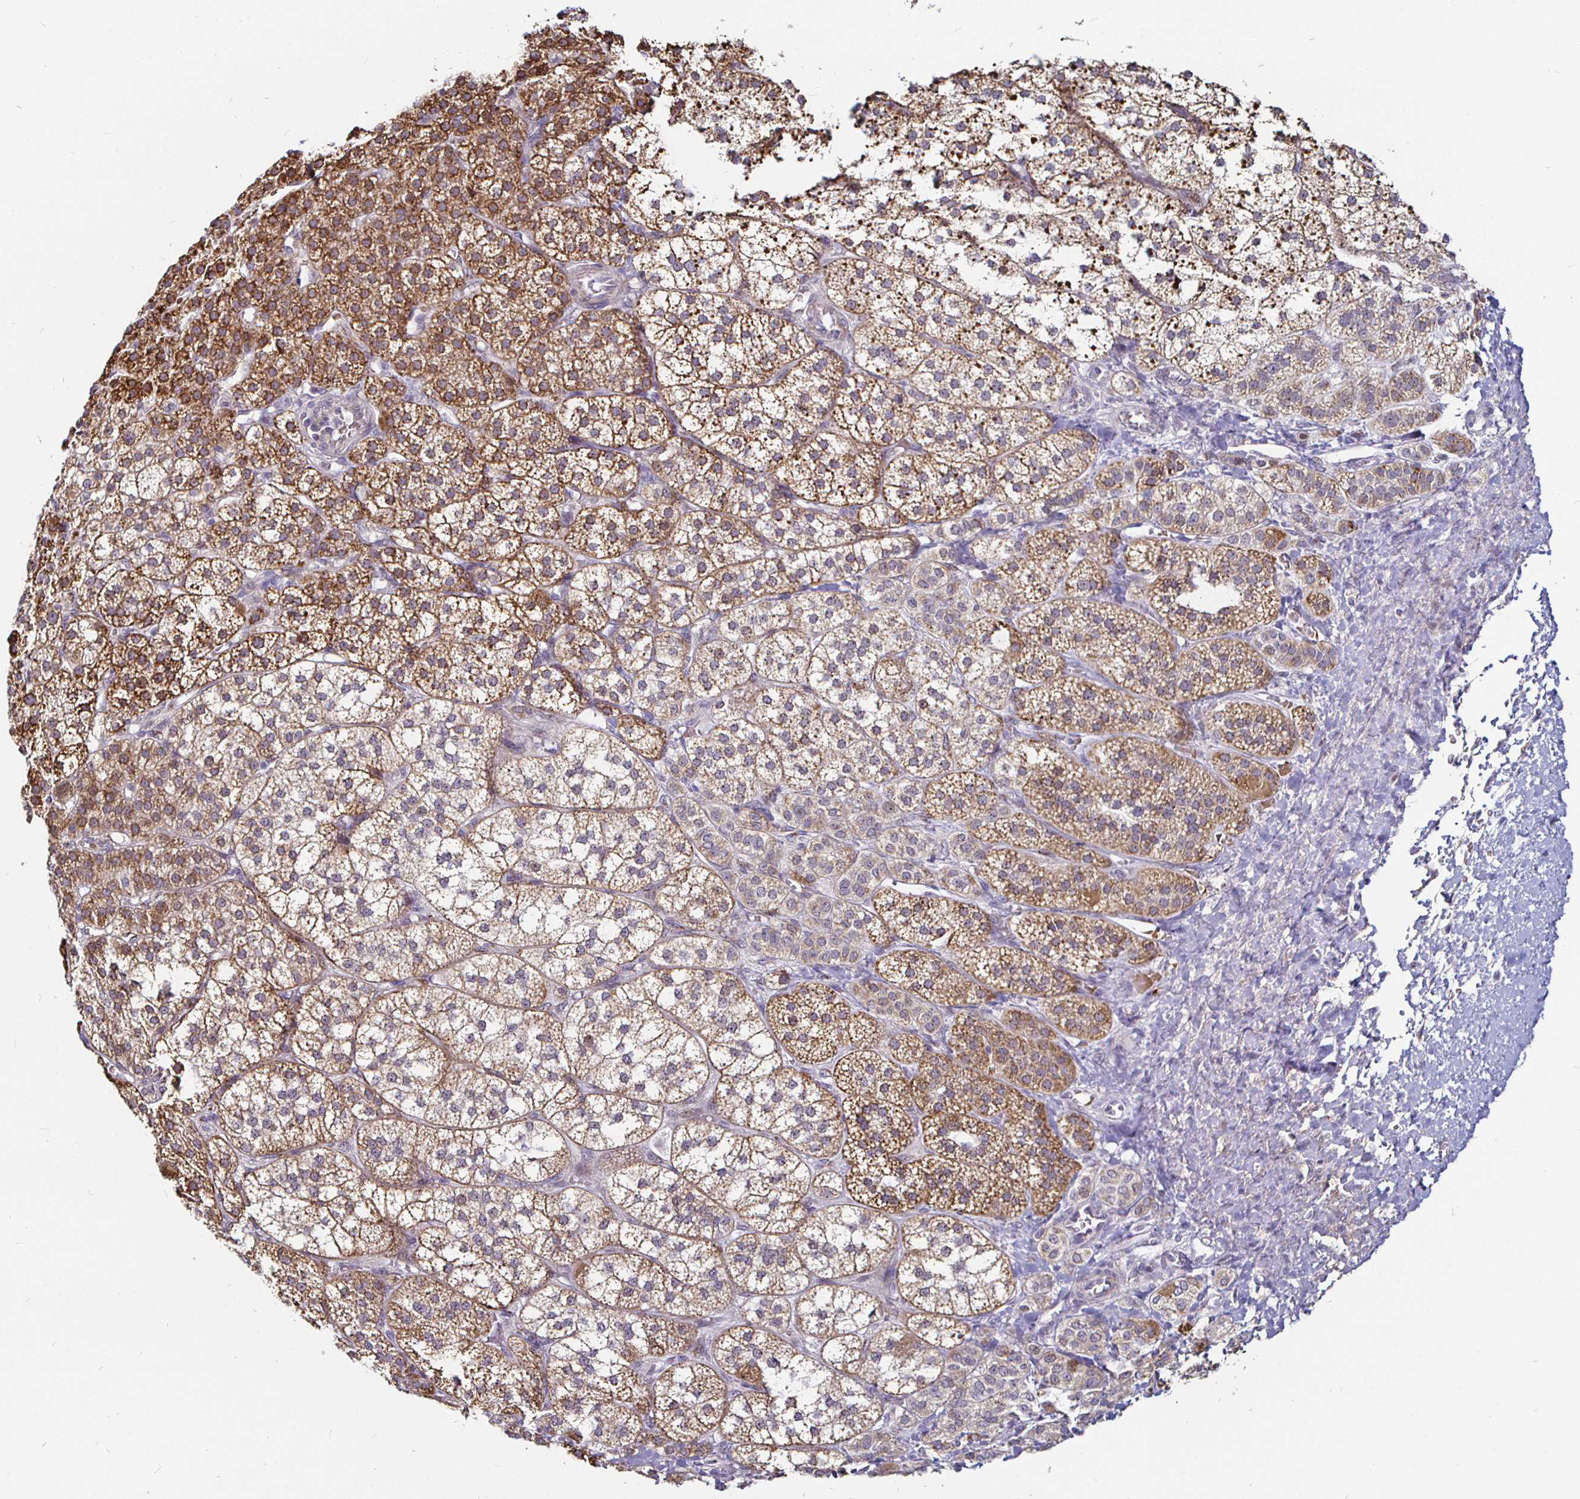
{"staining": {"intensity": "strong", "quantity": ">75%", "location": "cytoplasmic/membranous"}, "tissue": "adrenal gland", "cell_type": "Glandular cells", "image_type": "normal", "snomed": [{"axis": "morphology", "description": "Normal tissue, NOS"}, {"axis": "topography", "description": "Adrenal gland"}], "caption": "Glandular cells display high levels of strong cytoplasmic/membranous staining in about >75% of cells in benign adrenal gland. (DAB (3,3'-diaminobenzidine) = brown stain, brightfield microscopy at high magnification).", "gene": "ATG3", "patient": {"sex": "female", "age": 60}}